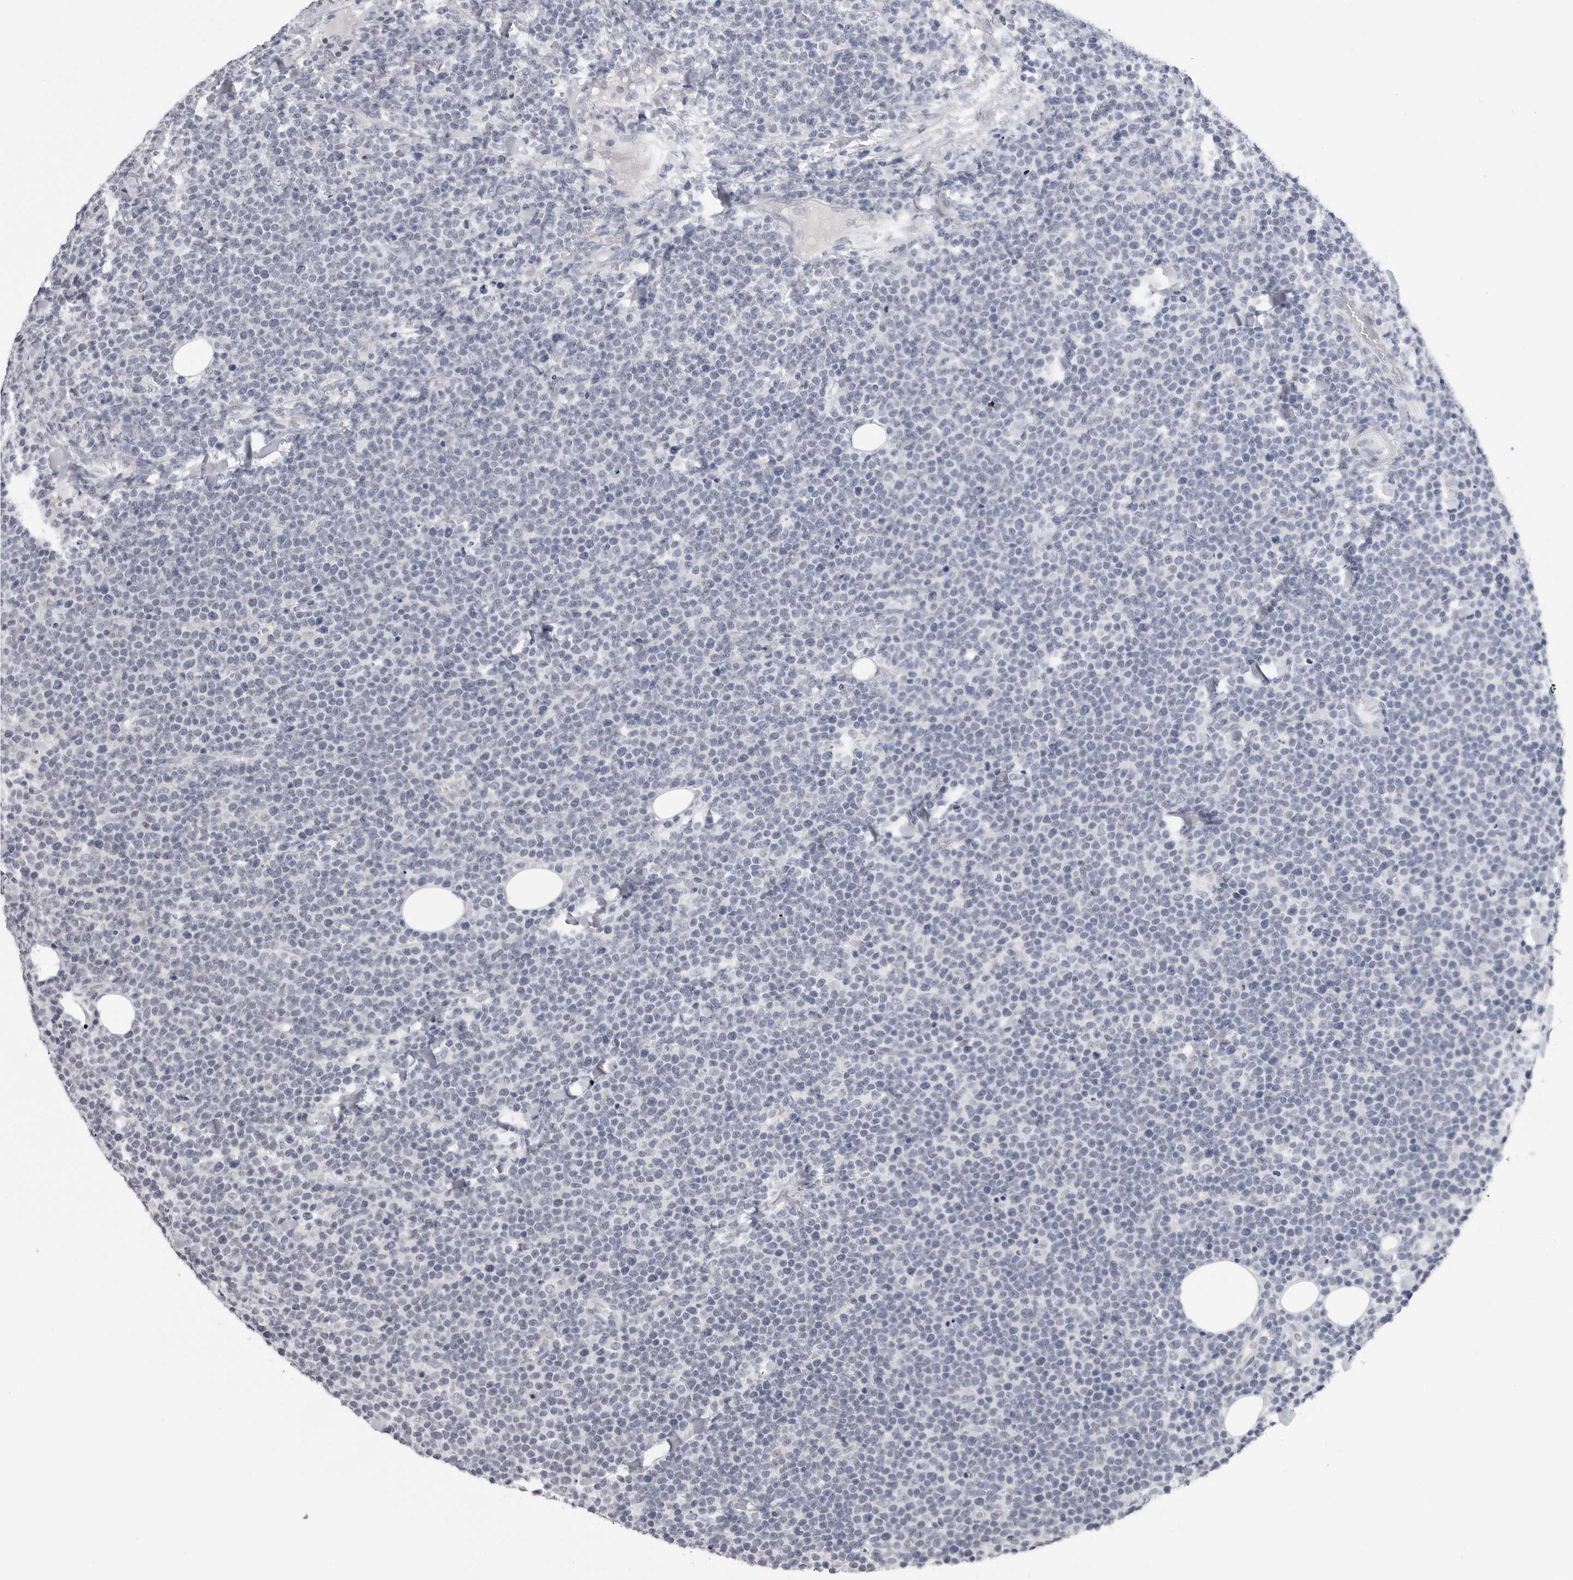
{"staining": {"intensity": "negative", "quantity": "none", "location": "none"}, "tissue": "lymphoma", "cell_type": "Tumor cells", "image_type": "cancer", "snomed": [{"axis": "morphology", "description": "Malignant lymphoma, non-Hodgkin's type, High grade"}, {"axis": "topography", "description": "Lymph node"}], "caption": "DAB (3,3'-diaminobenzidine) immunohistochemical staining of lymphoma exhibits no significant positivity in tumor cells. (DAB (3,3'-diaminobenzidine) immunohistochemistry (IHC) visualized using brightfield microscopy, high magnification).", "gene": "PGA3", "patient": {"sex": "male", "age": 61}}